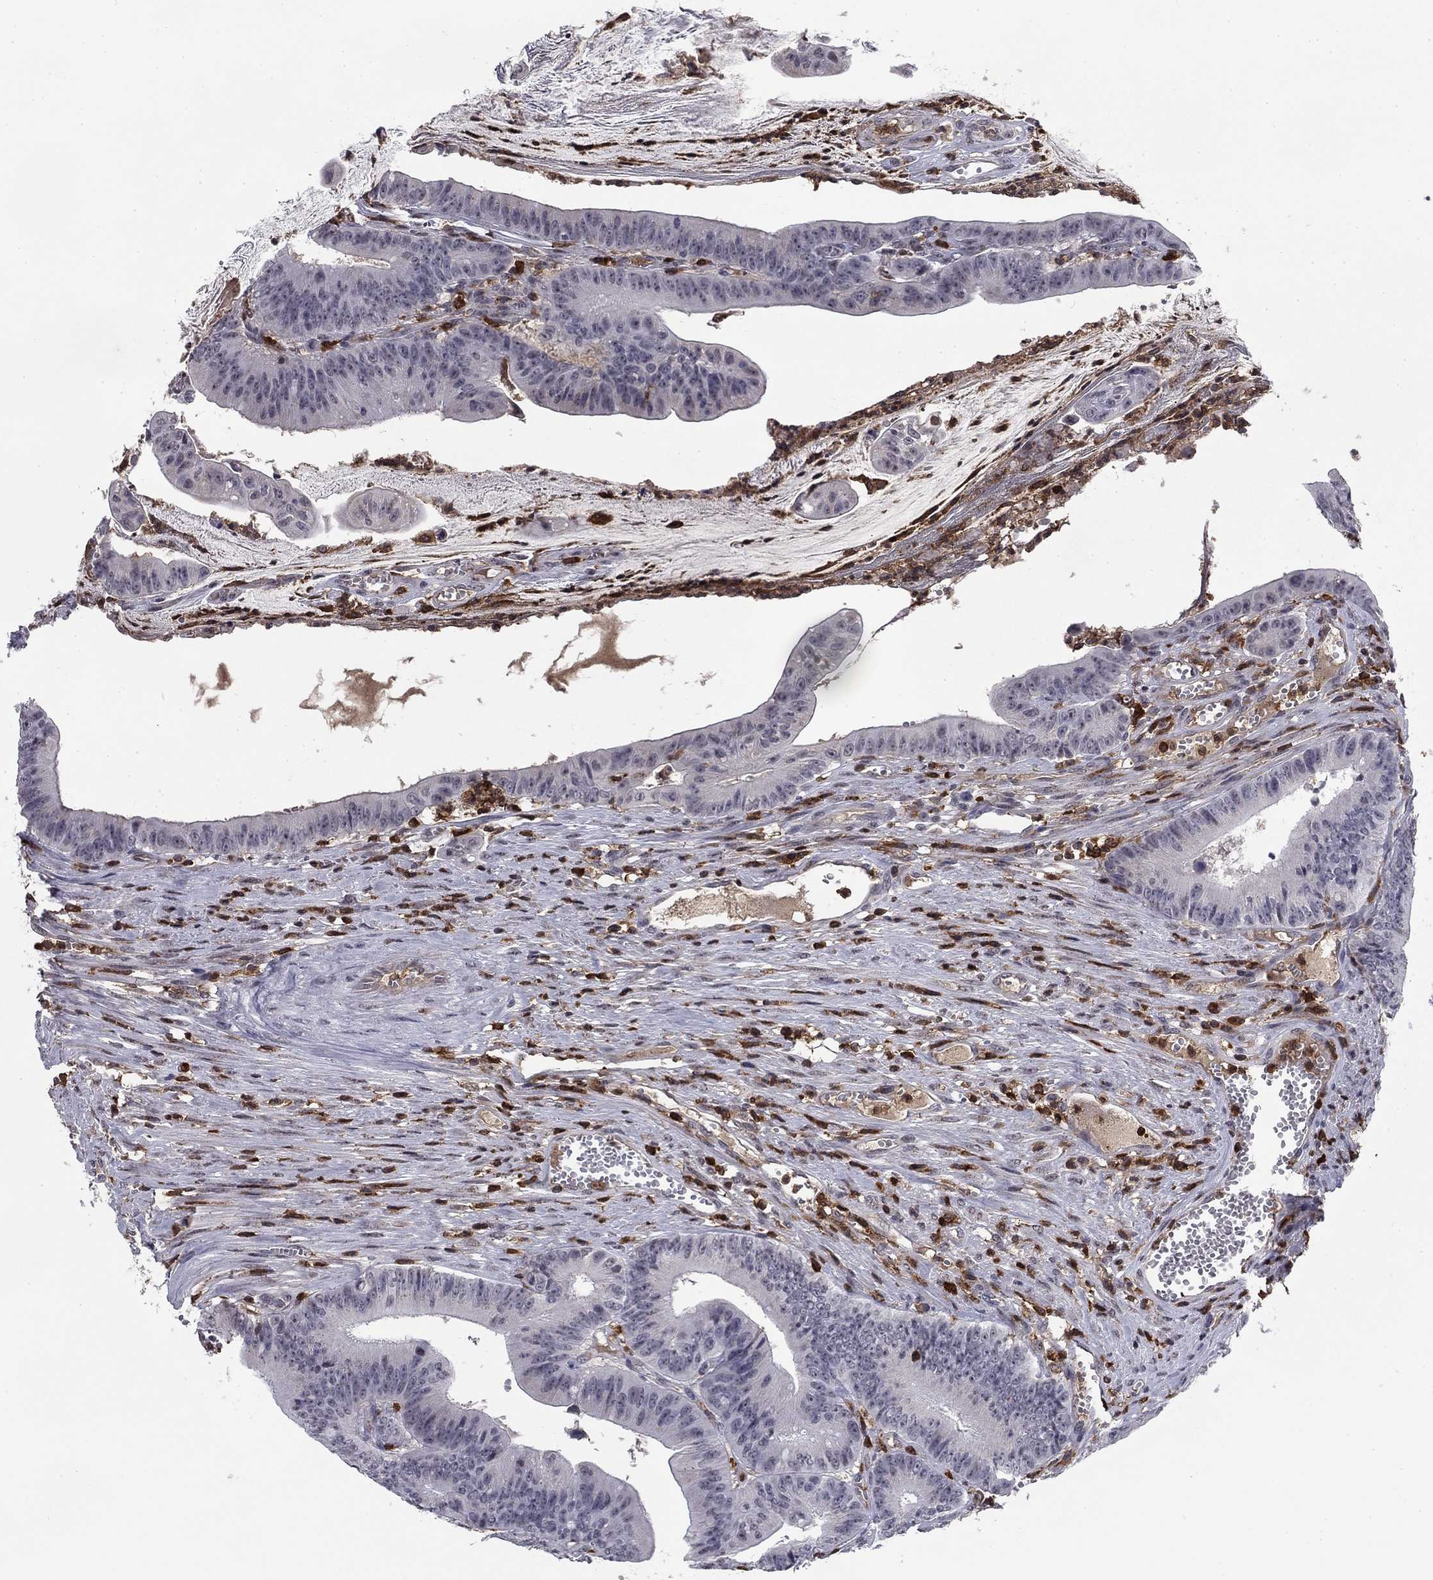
{"staining": {"intensity": "negative", "quantity": "none", "location": "none"}, "tissue": "colorectal cancer", "cell_type": "Tumor cells", "image_type": "cancer", "snomed": [{"axis": "morphology", "description": "Adenocarcinoma, NOS"}, {"axis": "topography", "description": "Colon"}], "caption": "Immunohistochemical staining of colorectal adenocarcinoma demonstrates no significant positivity in tumor cells.", "gene": "PLCB2", "patient": {"sex": "female", "age": 69}}